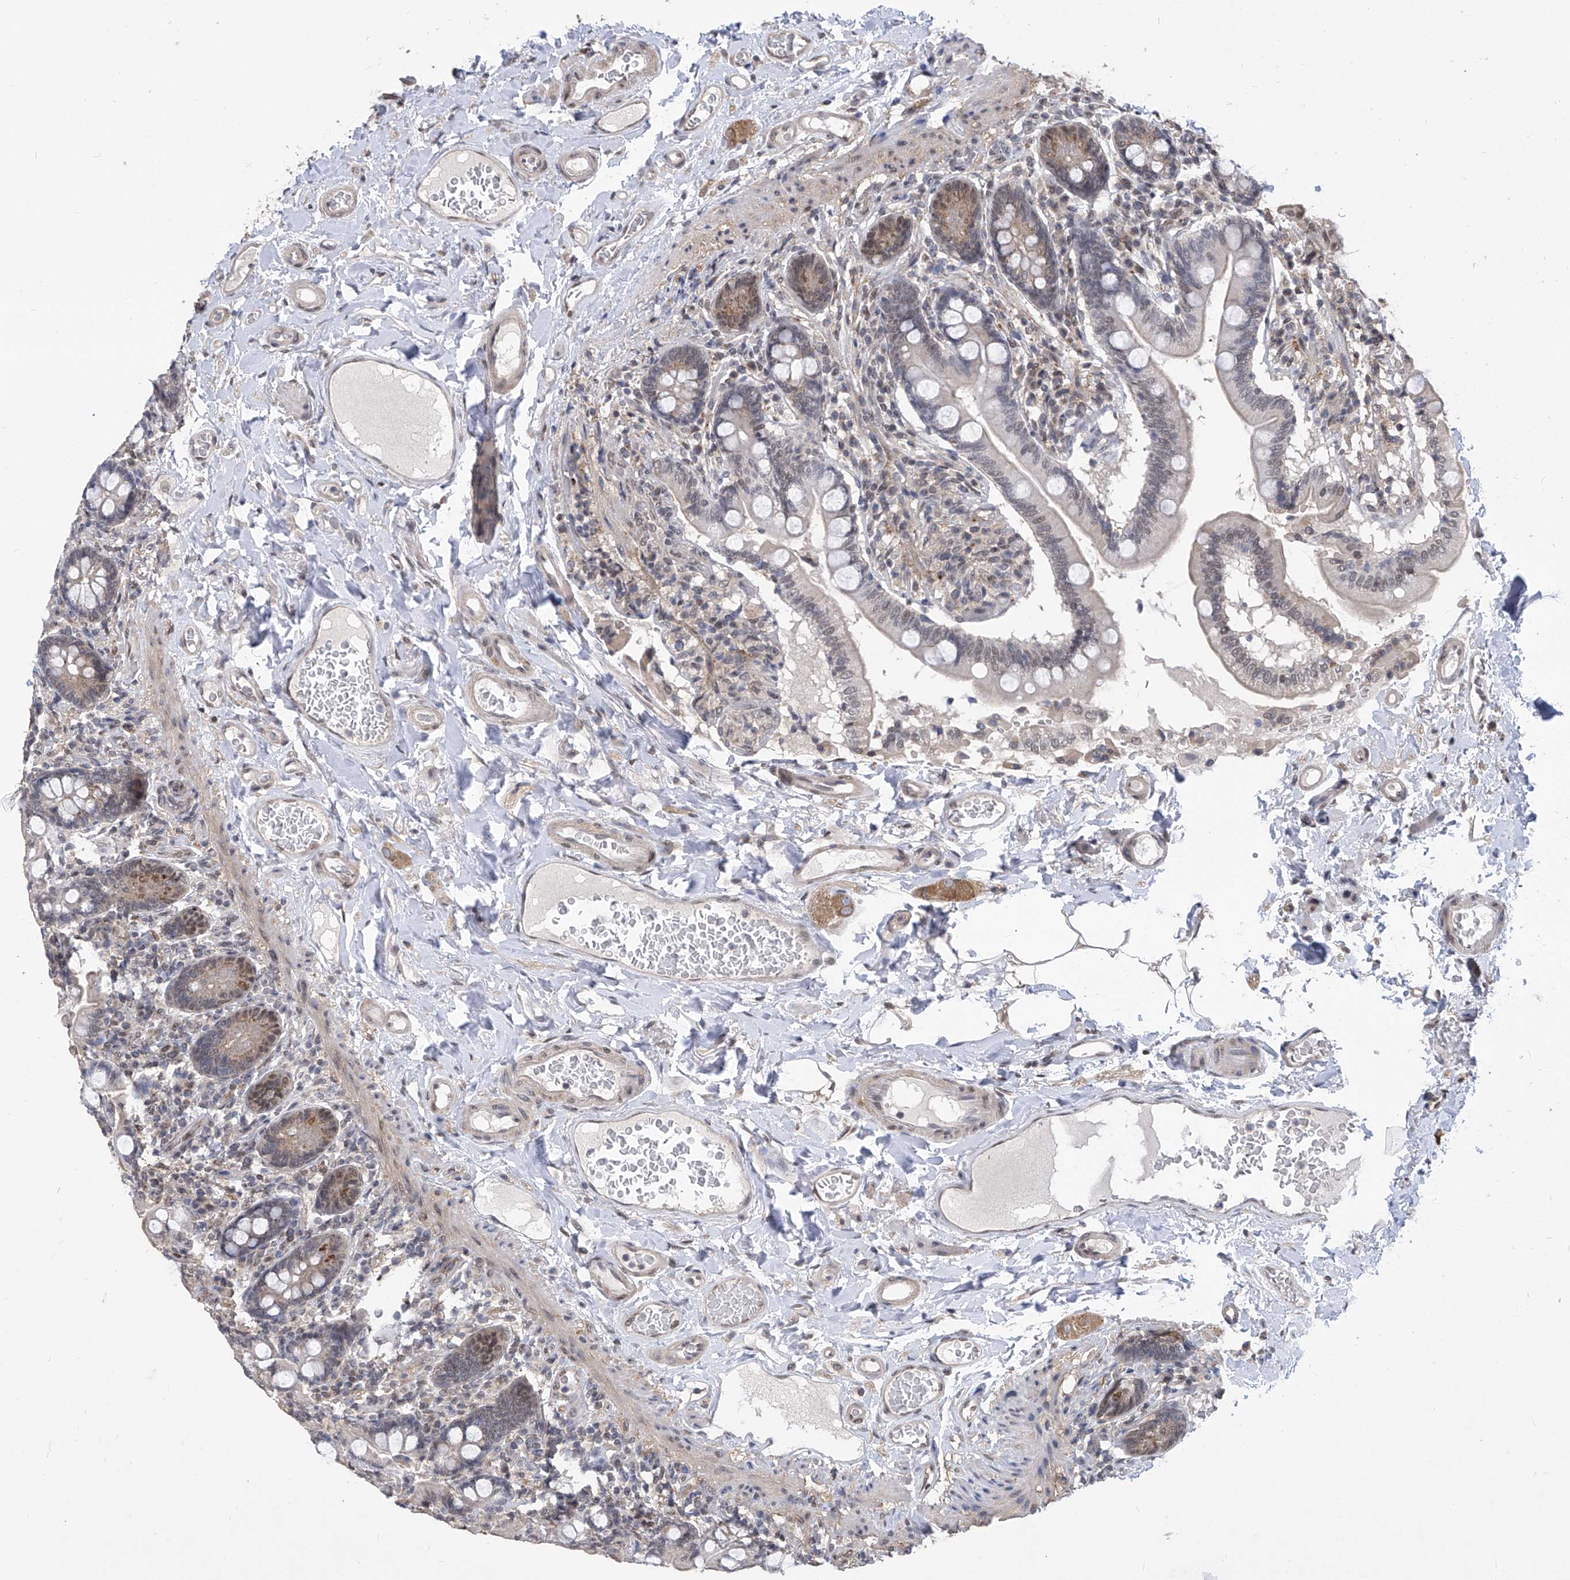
{"staining": {"intensity": "moderate", "quantity": "<25%", "location": "cytoplasmic/membranous"}, "tissue": "small intestine", "cell_type": "Glandular cells", "image_type": "normal", "snomed": [{"axis": "morphology", "description": "Normal tissue, NOS"}, {"axis": "topography", "description": "Small intestine"}], "caption": "Small intestine stained with a brown dye demonstrates moderate cytoplasmic/membranous positive positivity in about <25% of glandular cells.", "gene": "CETN1", "patient": {"sex": "female", "age": 64}}